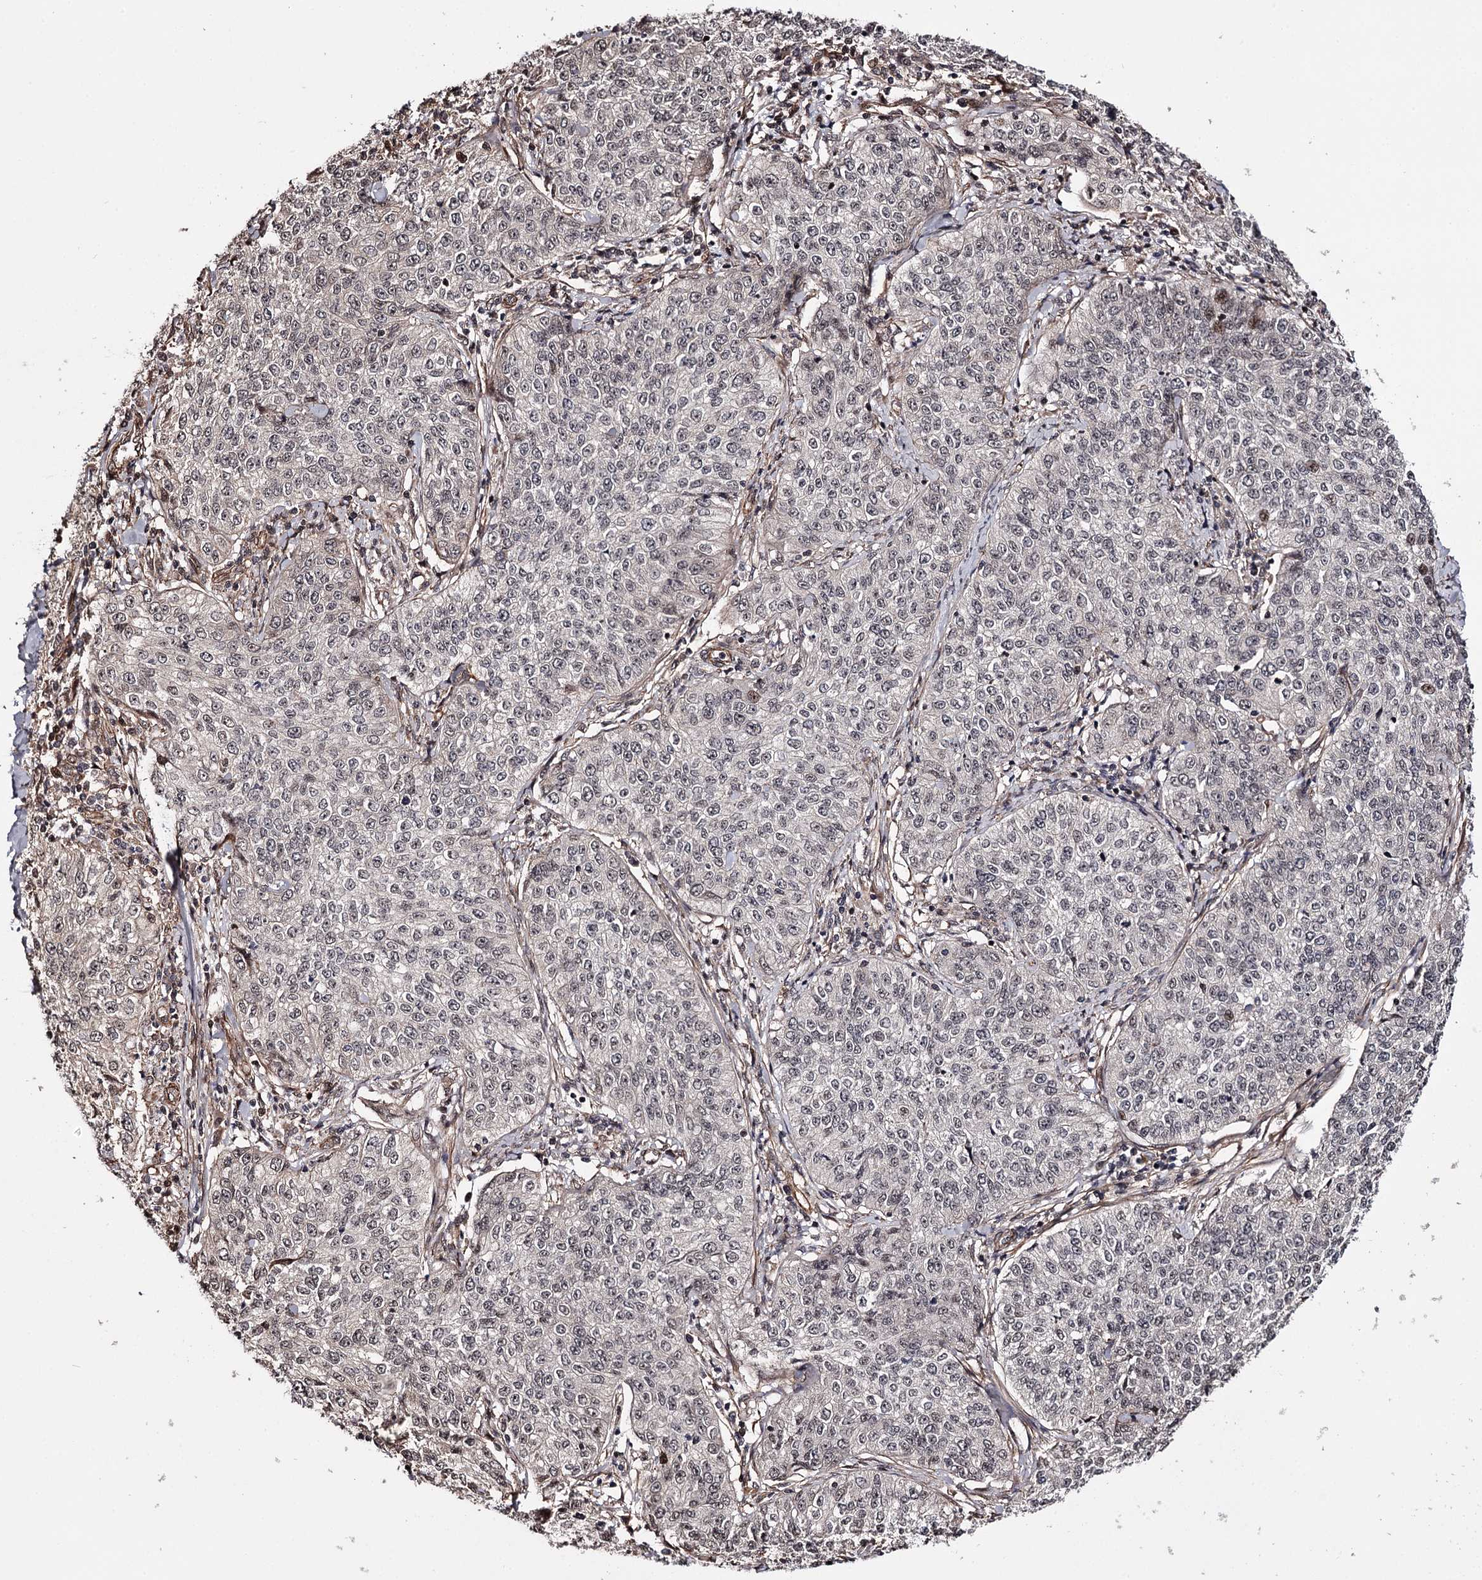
{"staining": {"intensity": "weak", "quantity": "<25%", "location": "nuclear"}, "tissue": "cervical cancer", "cell_type": "Tumor cells", "image_type": "cancer", "snomed": [{"axis": "morphology", "description": "Squamous cell carcinoma, NOS"}, {"axis": "topography", "description": "Cervix"}], "caption": "Squamous cell carcinoma (cervical) was stained to show a protein in brown. There is no significant expression in tumor cells.", "gene": "TTC33", "patient": {"sex": "female", "age": 35}}